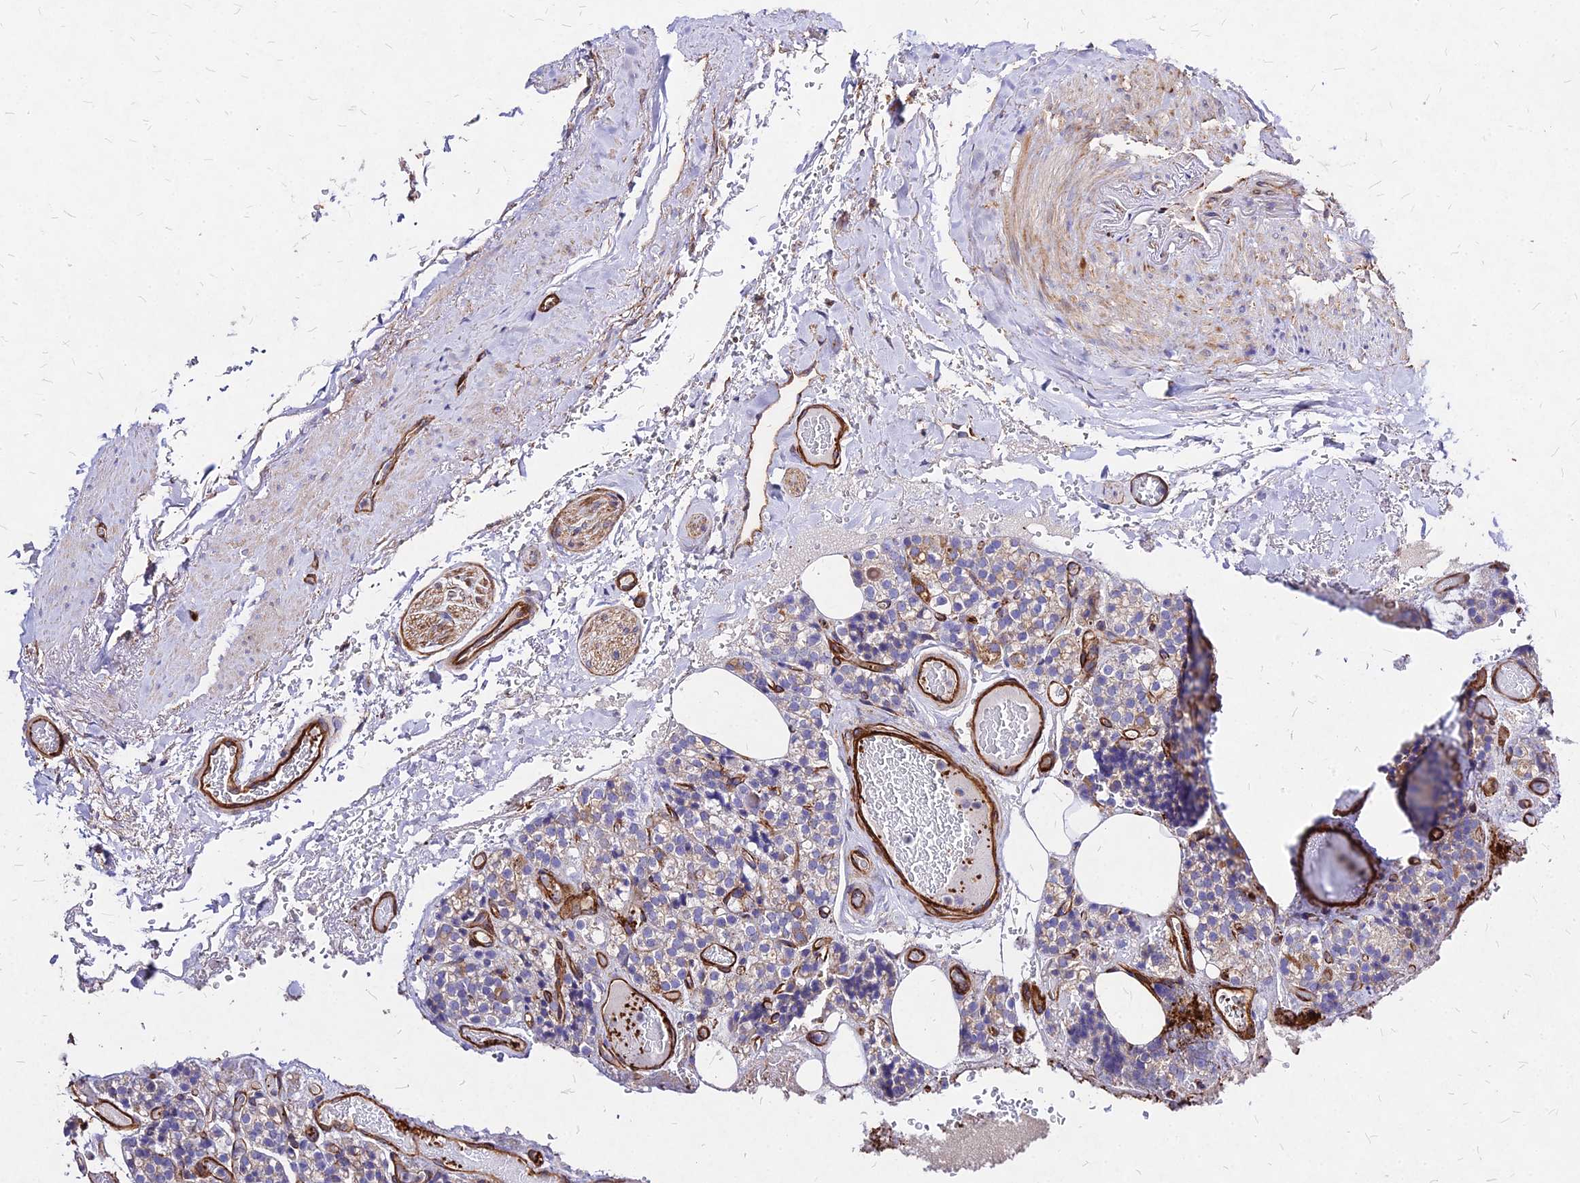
{"staining": {"intensity": "moderate", "quantity": "<25%", "location": "cytoplasmic/membranous"}, "tissue": "parathyroid gland", "cell_type": "Glandular cells", "image_type": "normal", "snomed": [{"axis": "morphology", "description": "Normal tissue, NOS"}, {"axis": "topography", "description": "Parathyroid gland"}], "caption": "Immunohistochemical staining of normal human parathyroid gland displays low levels of moderate cytoplasmic/membranous positivity in approximately <25% of glandular cells. (DAB (3,3'-diaminobenzidine) = brown stain, brightfield microscopy at high magnification).", "gene": "EFCC1", "patient": {"sex": "male", "age": 87}}